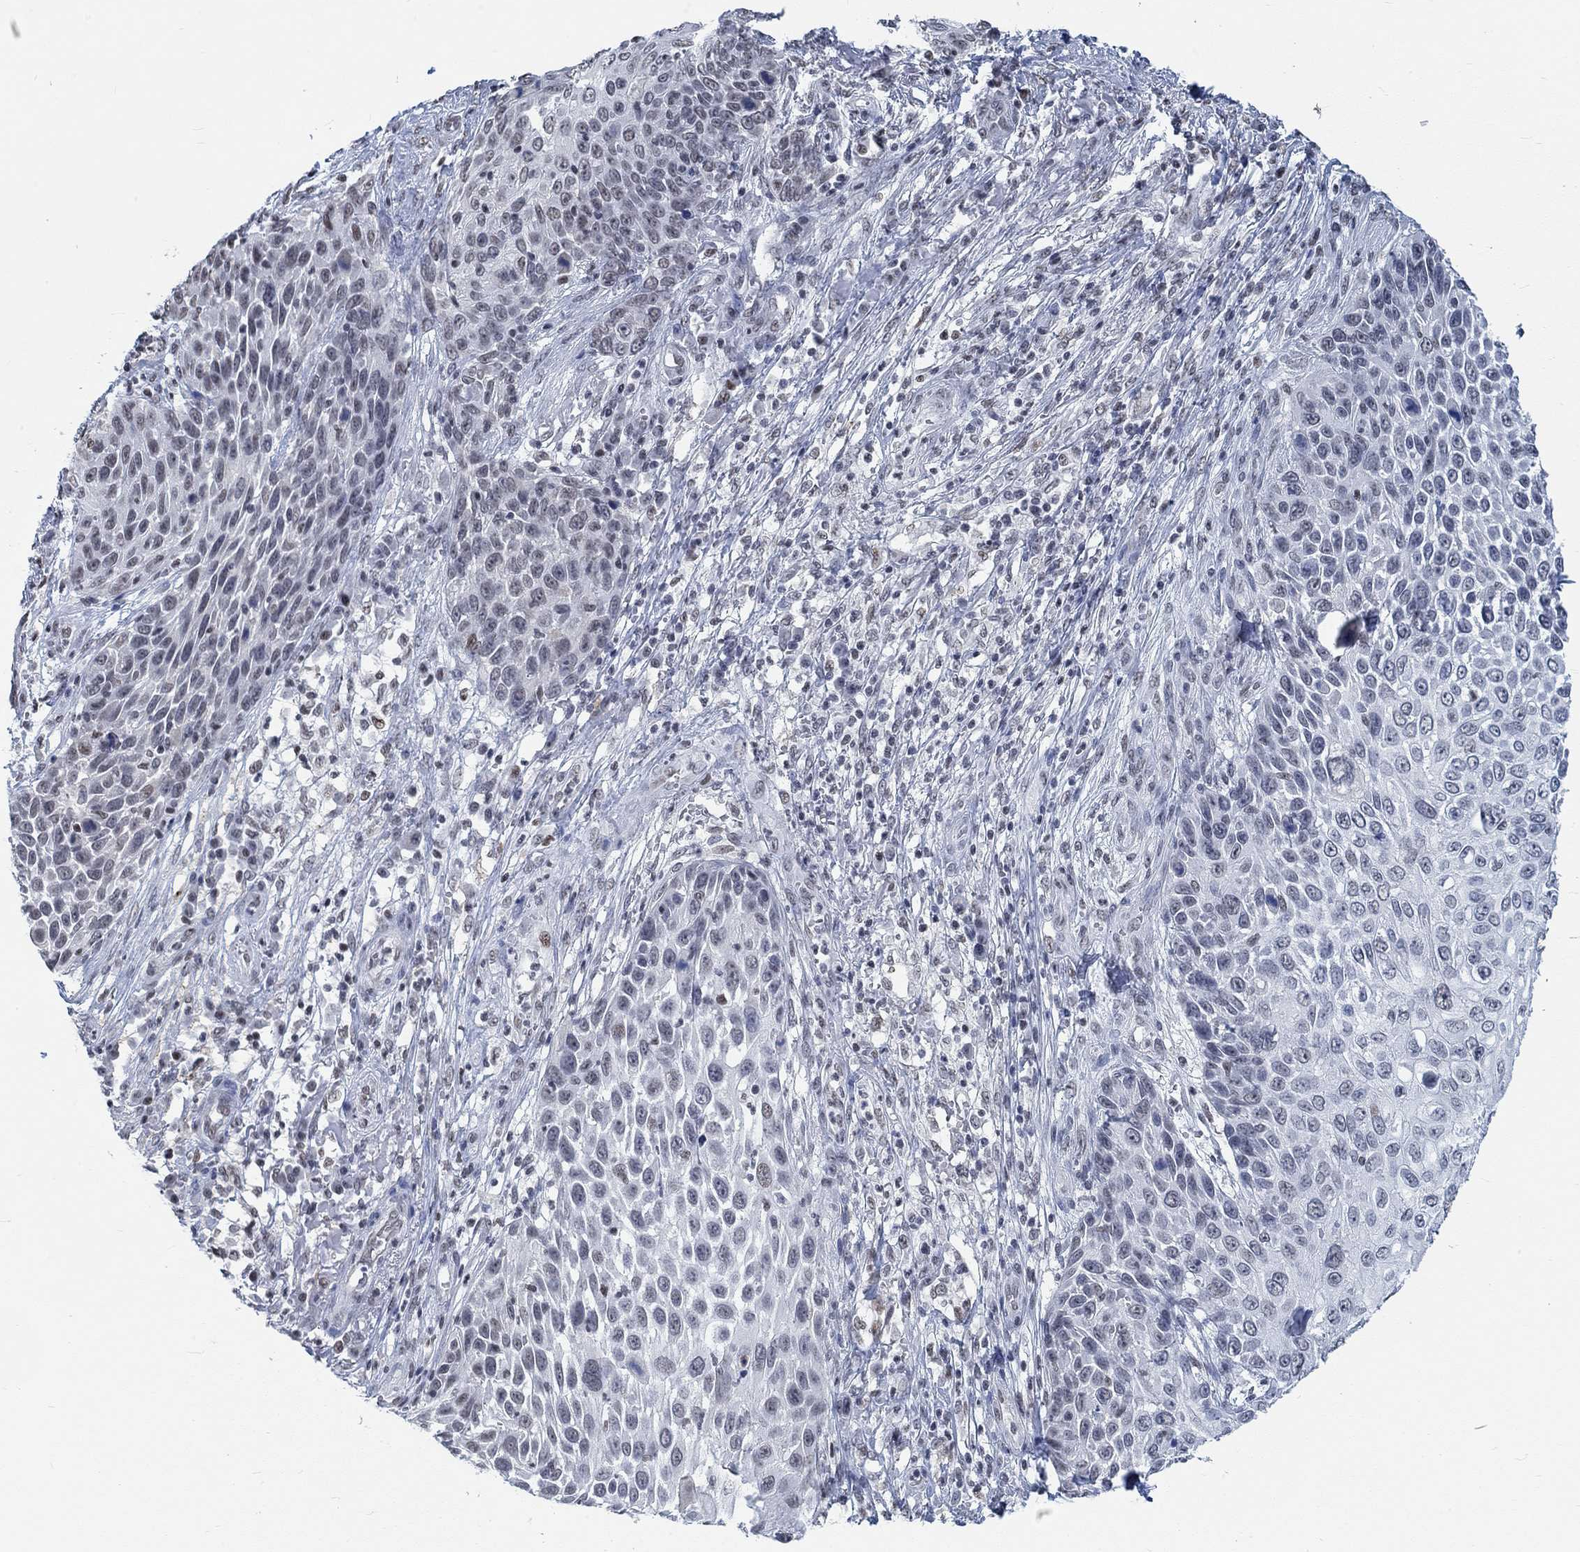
{"staining": {"intensity": "negative", "quantity": "none", "location": "none"}, "tissue": "skin cancer", "cell_type": "Tumor cells", "image_type": "cancer", "snomed": [{"axis": "morphology", "description": "Squamous cell carcinoma, NOS"}, {"axis": "topography", "description": "Skin"}], "caption": "DAB (3,3'-diaminobenzidine) immunohistochemical staining of human skin cancer (squamous cell carcinoma) shows no significant expression in tumor cells.", "gene": "KCNH8", "patient": {"sex": "male", "age": 92}}